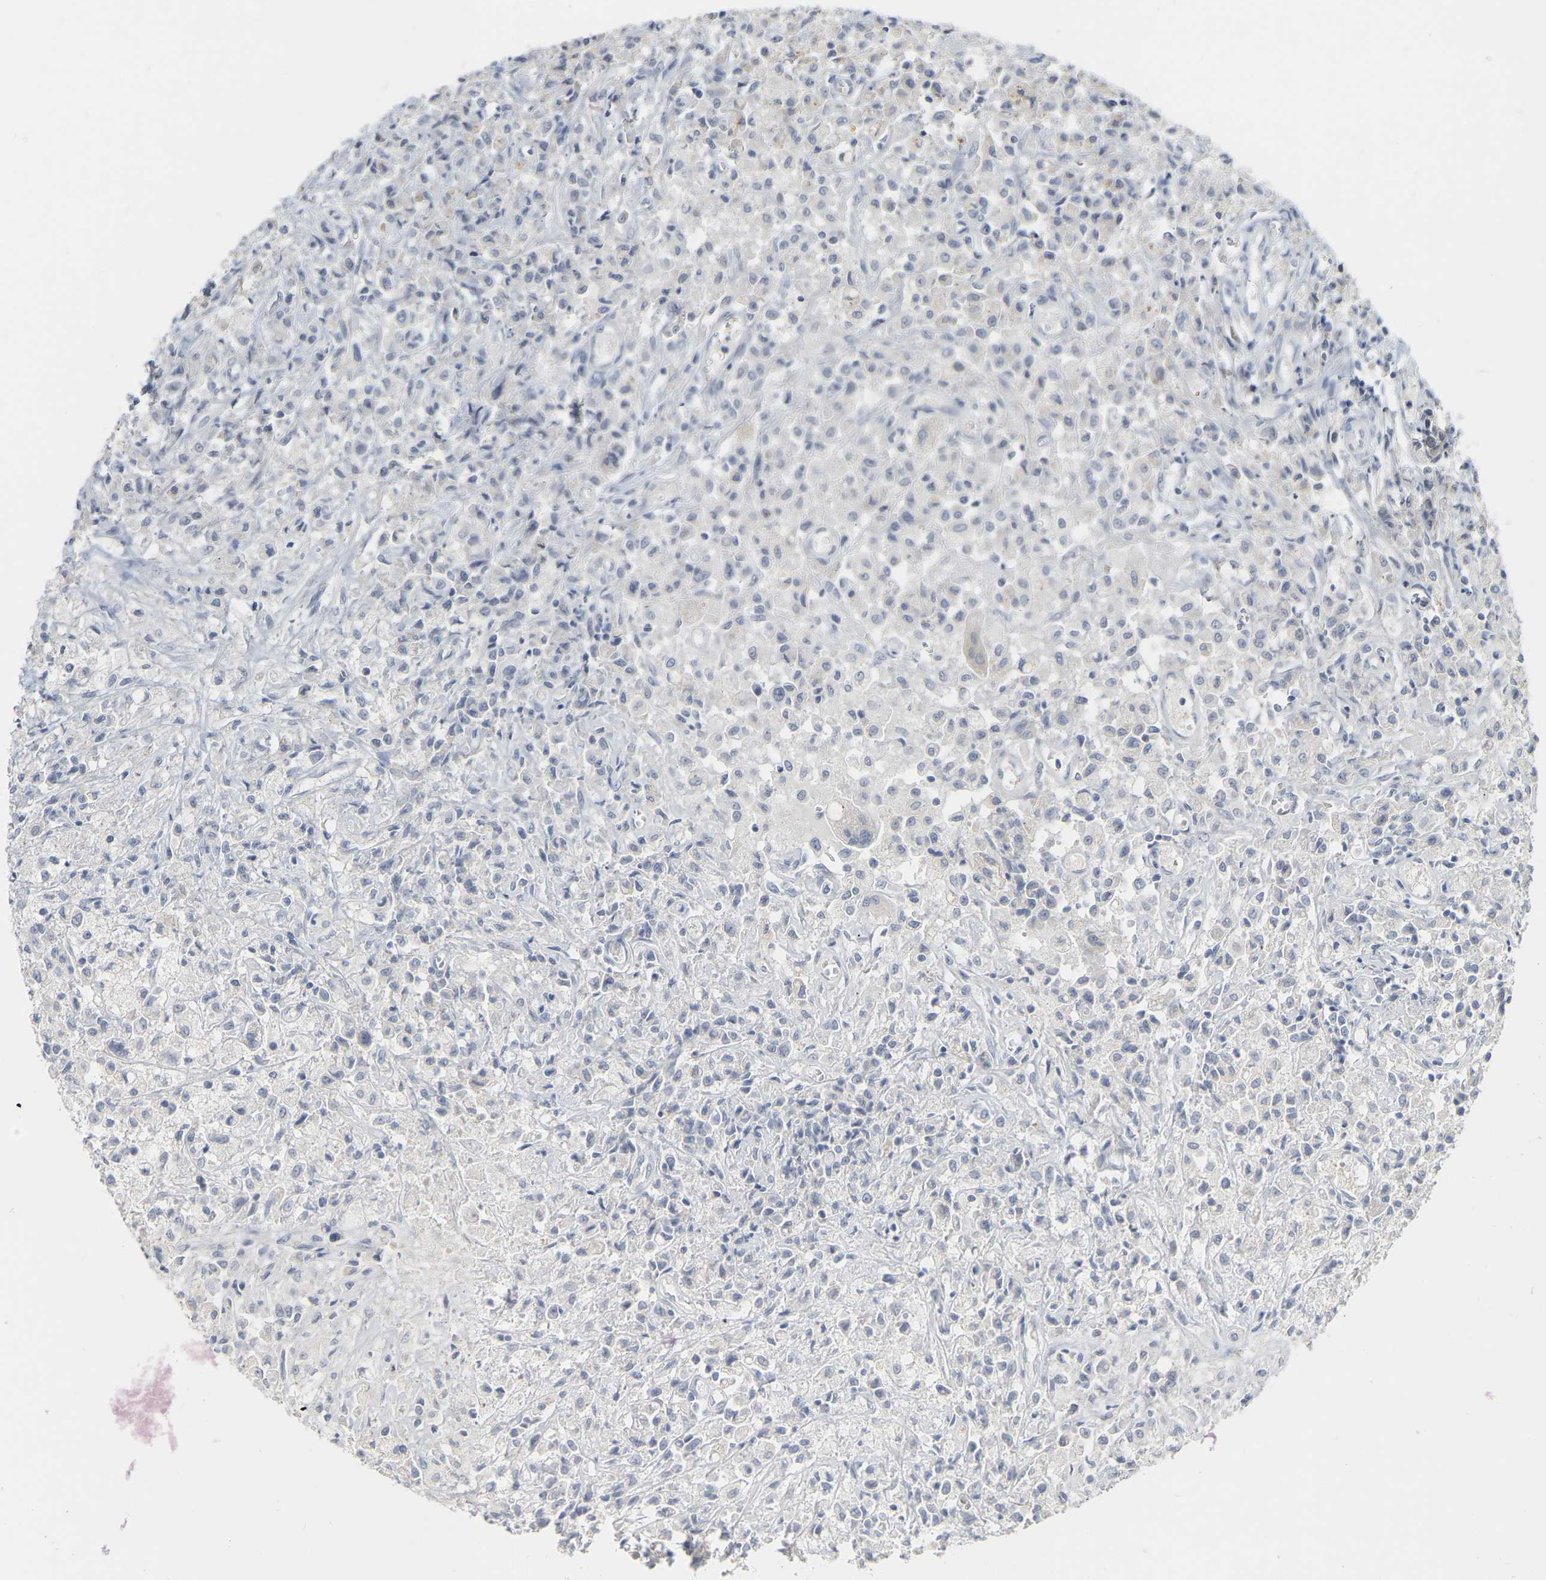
{"staining": {"intensity": "negative", "quantity": "none", "location": "none"}, "tissue": "testis cancer", "cell_type": "Tumor cells", "image_type": "cancer", "snomed": [{"axis": "morphology", "description": "Carcinoma, Embryonal, NOS"}, {"axis": "topography", "description": "Testis"}], "caption": "IHC of testis cancer reveals no positivity in tumor cells.", "gene": "KRT76", "patient": {"sex": "male", "age": 2}}